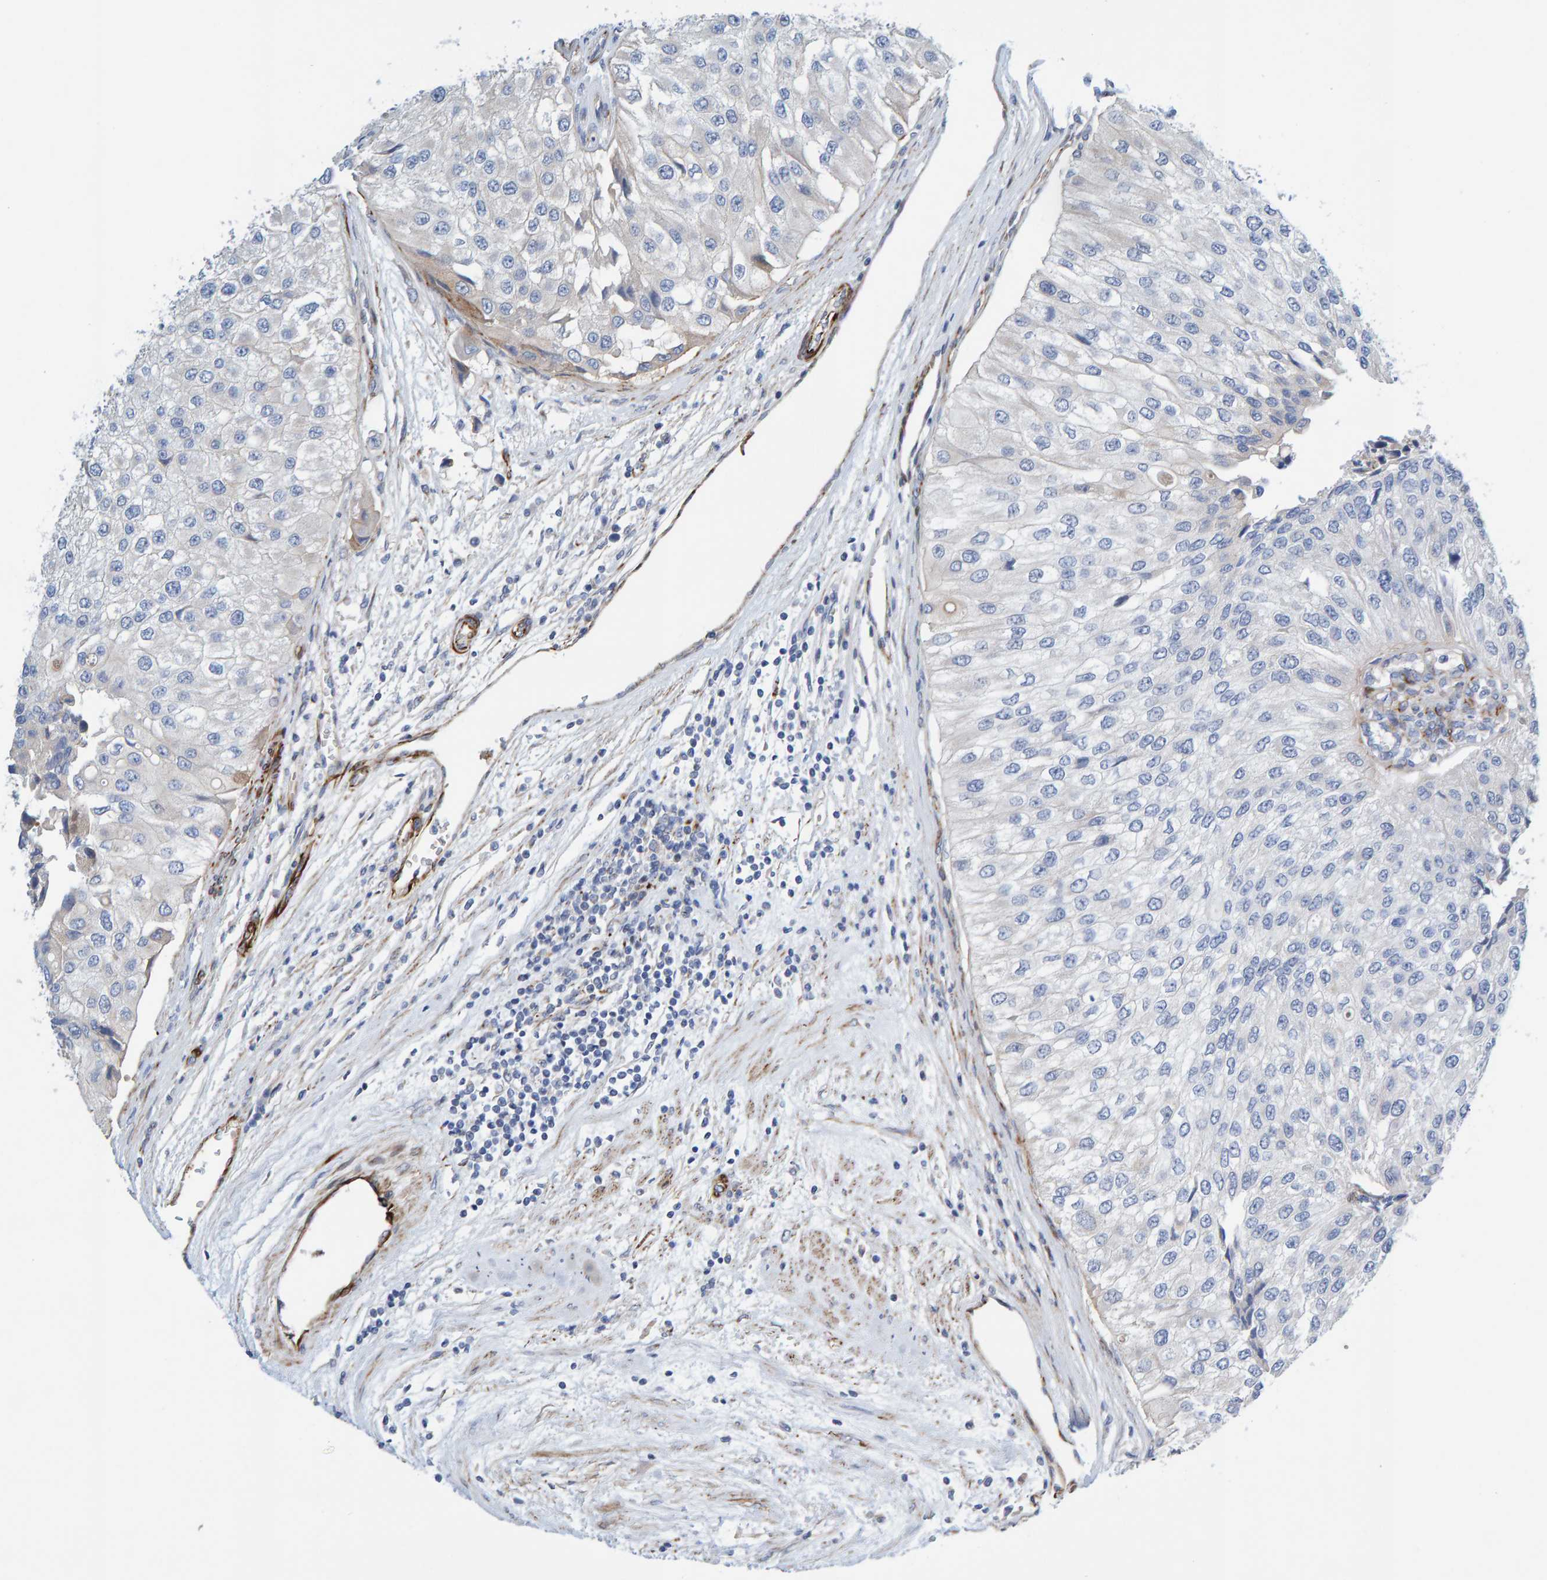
{"staining": {"intensity": "negative", "quantity": "none", "location": "none"}, "tissue": "urothelial cancer", "cell_type": "Tumor cells", "image_type": "cancer", "snomed": [{"axis": "morphology", "description": "Urothelial carcinoma, High grade"}, {"axis": "topography", "description": "Kidney"}, {"axis": "topography", "description": "Urinary bladder"}], "caption": "Tumor cells are negative for protein expression in human urothelial cancer. (Immunohistochemistry, brightfield microscopy, high magnification).", "gene": "POLG2", "patient": {"sex": "male", "age": 77}}